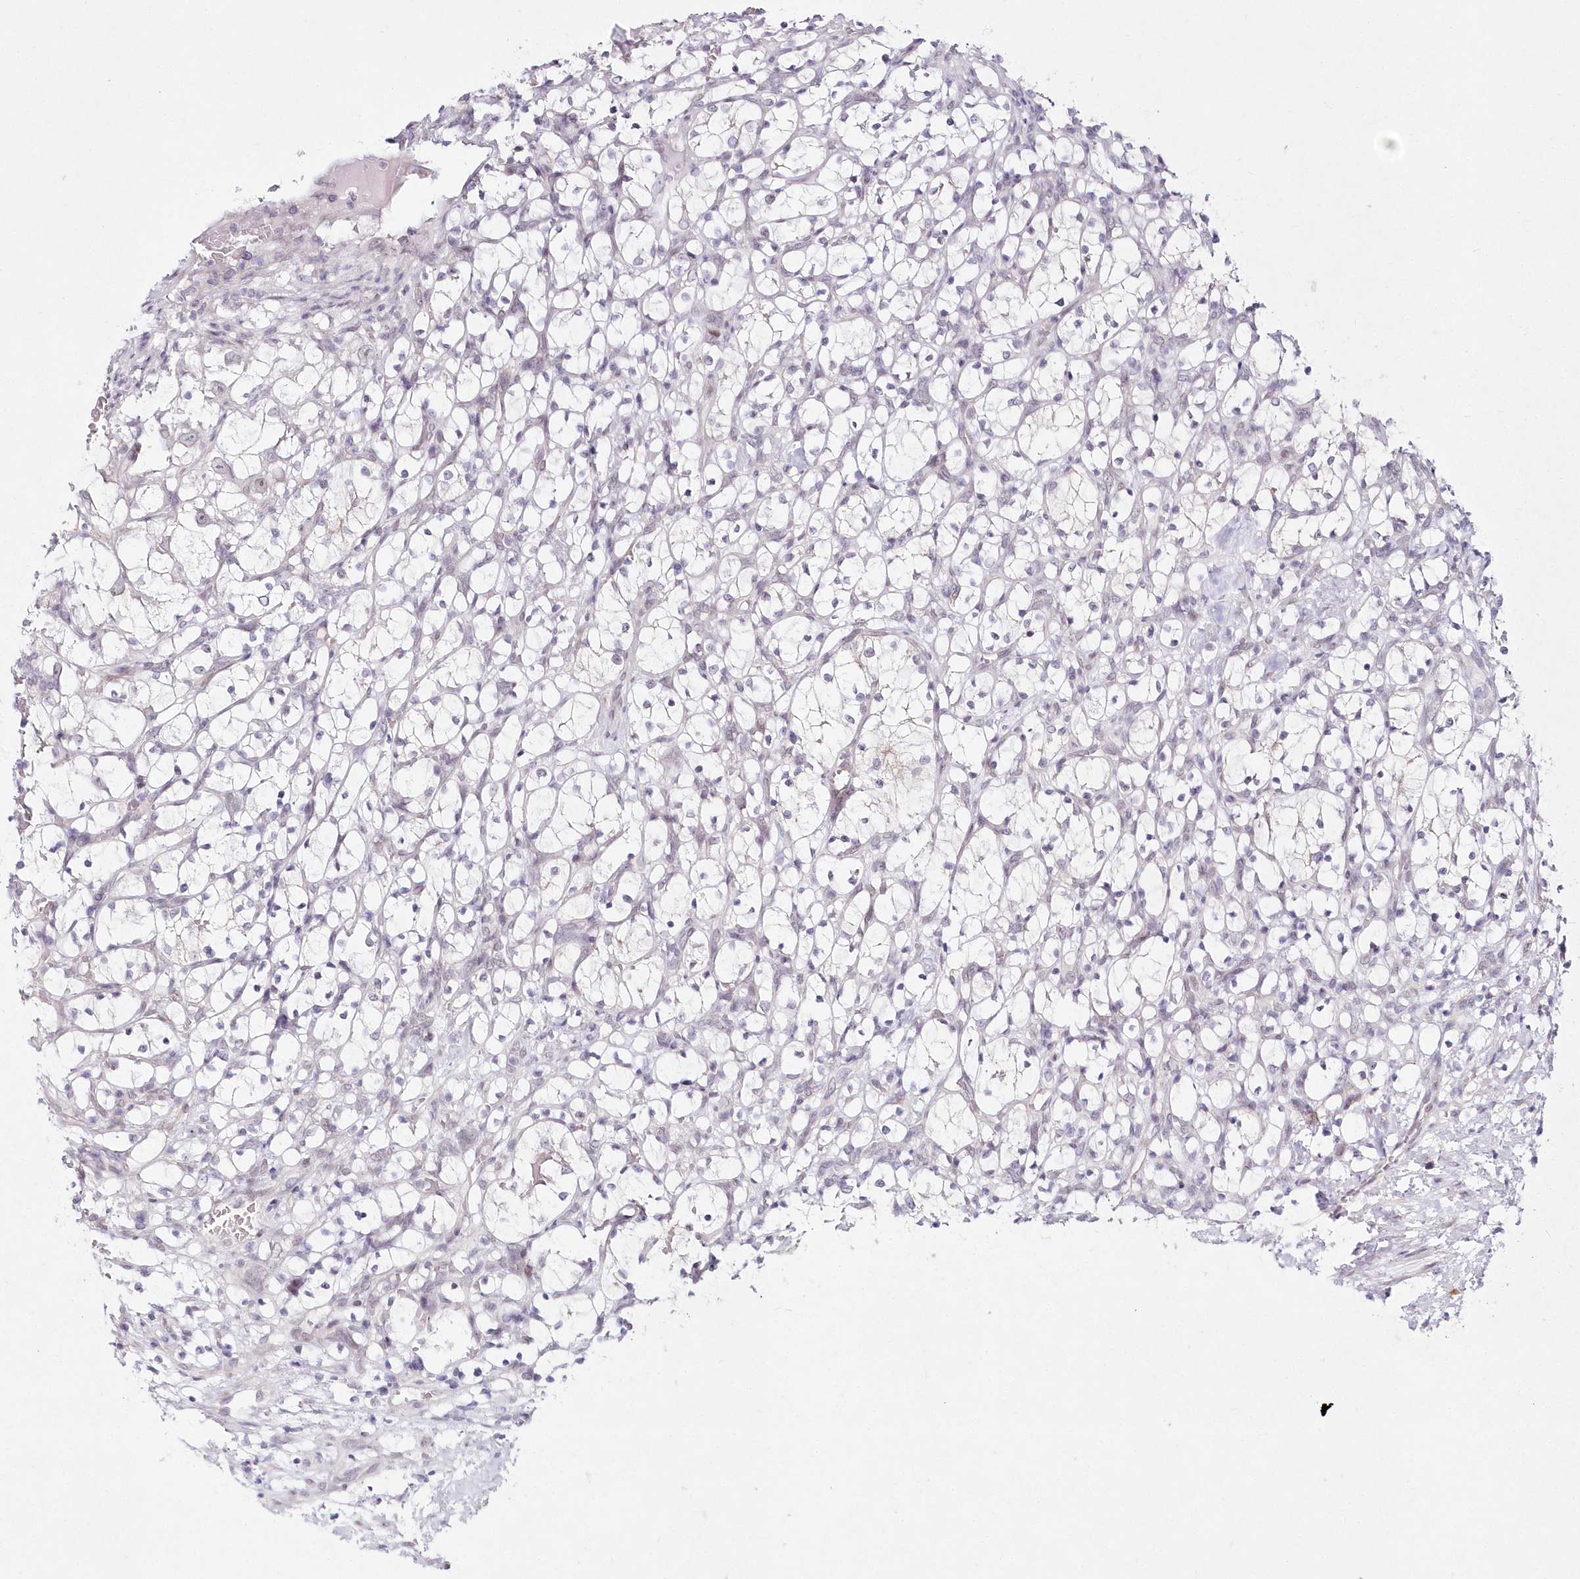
{"staining": {"intensity": "negative", "quantity": "none", "location": "none"}, "tissue": "renal cancer", "cell_type": "Tumor cells", "image_type": "cancer", "snomed": [{"axis": "morphology", "description": "Adenocarcinoma, NOS"}, {"axis": "topography", "description": "Kidney"}], "caption": "Immunohistochemical staining of renal cancer (adenocarcinoma) displays no significant positivity in tumor cells.", "gene": "HYCC2", "patient": {"sex": "female", "age": 69}}